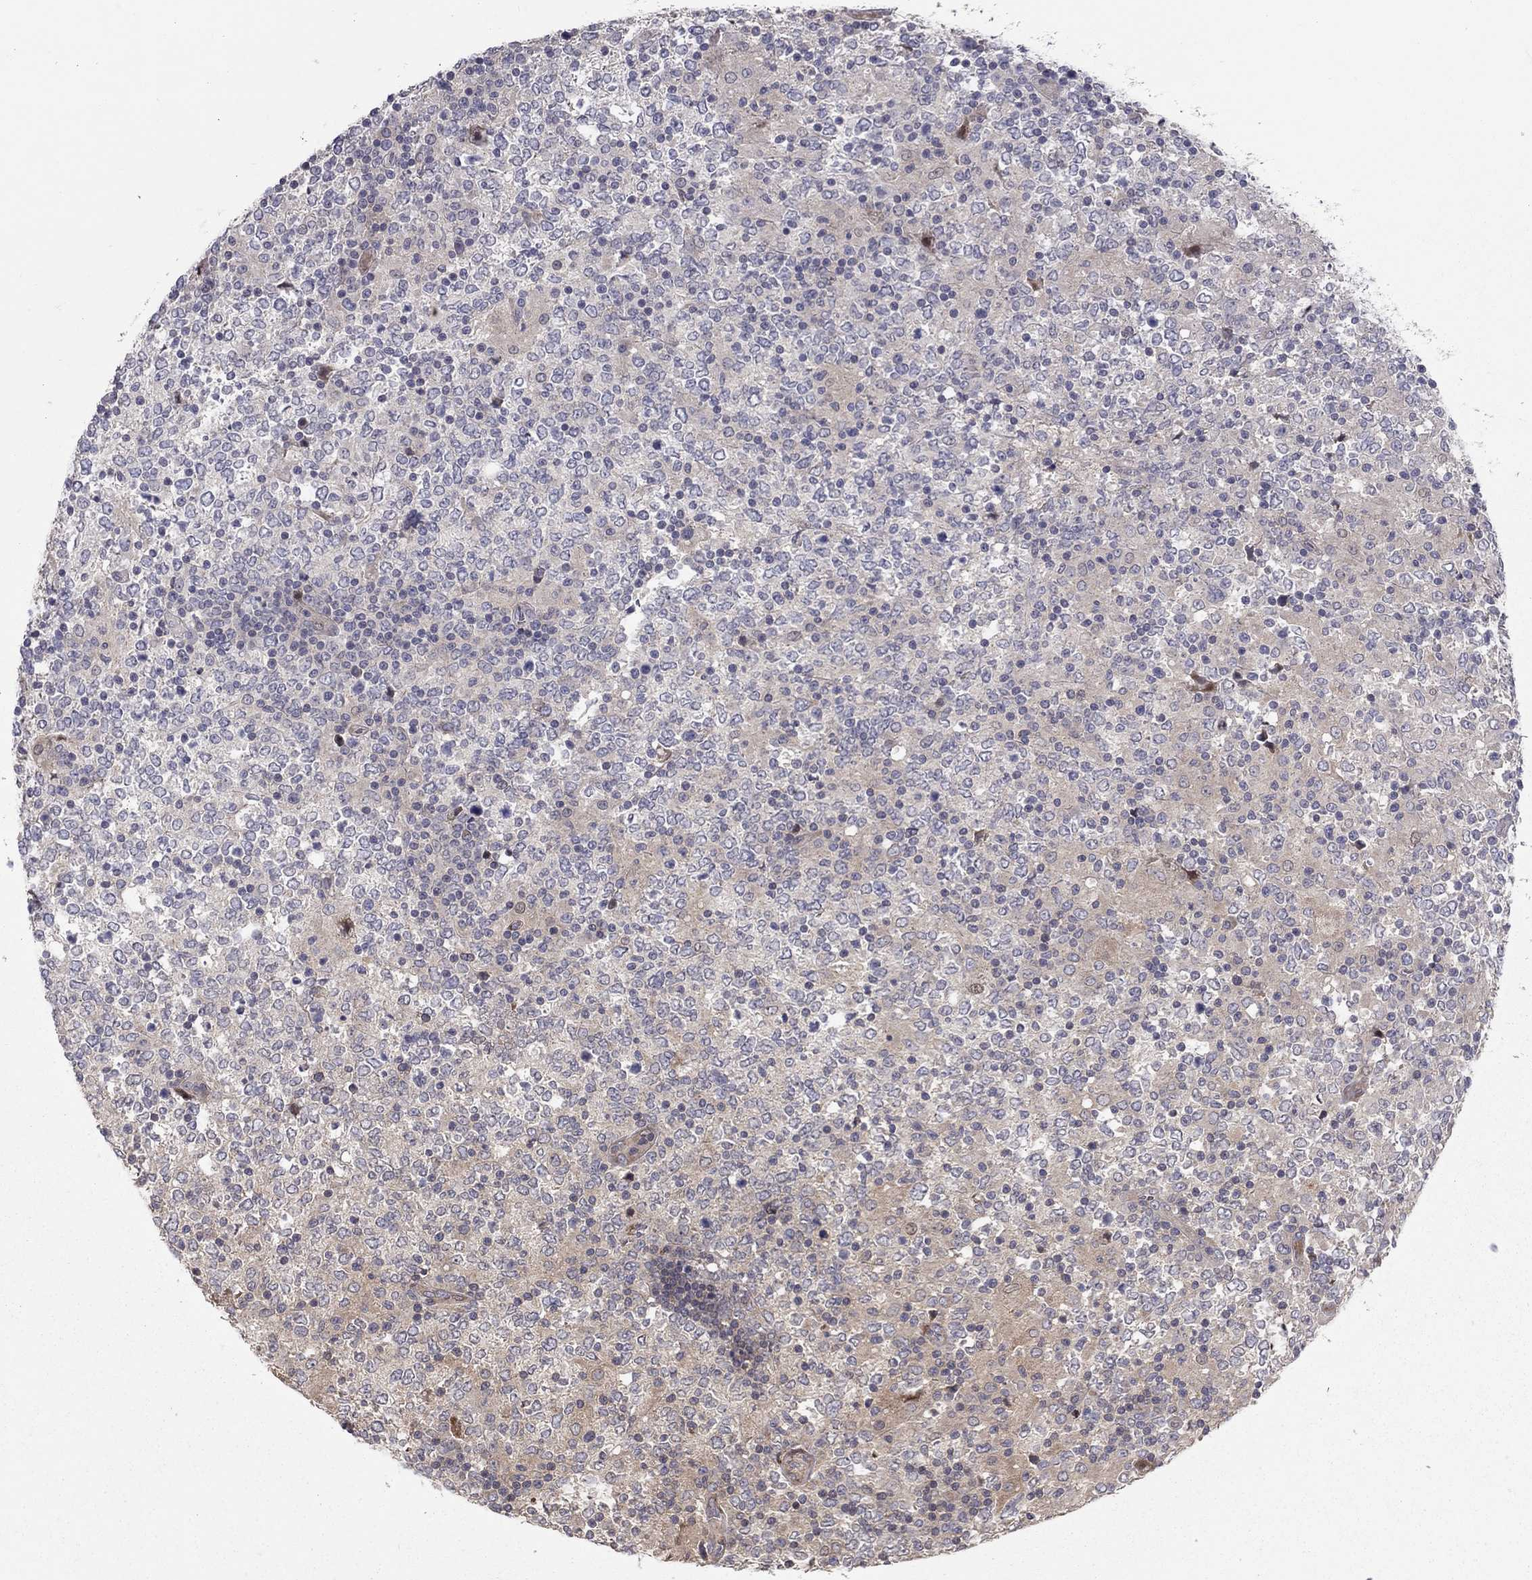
{"staining": {"intensity": "negative", "quantity": "none", "location": "none"}, "tissue": "lymphoma", "cell_type": "Tumor cells", "image_type": "cancer", "snomed": [{"axis": "morphology", "description": "Malignant lymphoma, non-Hodgkin's type, High grade"}, {"axis": "topography", "description": "Lymph node"}], "caption": "There is no significant positivity in tumor cells of high-grade malignant lymphoma, non-Hodgkin's type.", "gene": "DUSP7", "patient": {"sex": "female", "age": 84}}